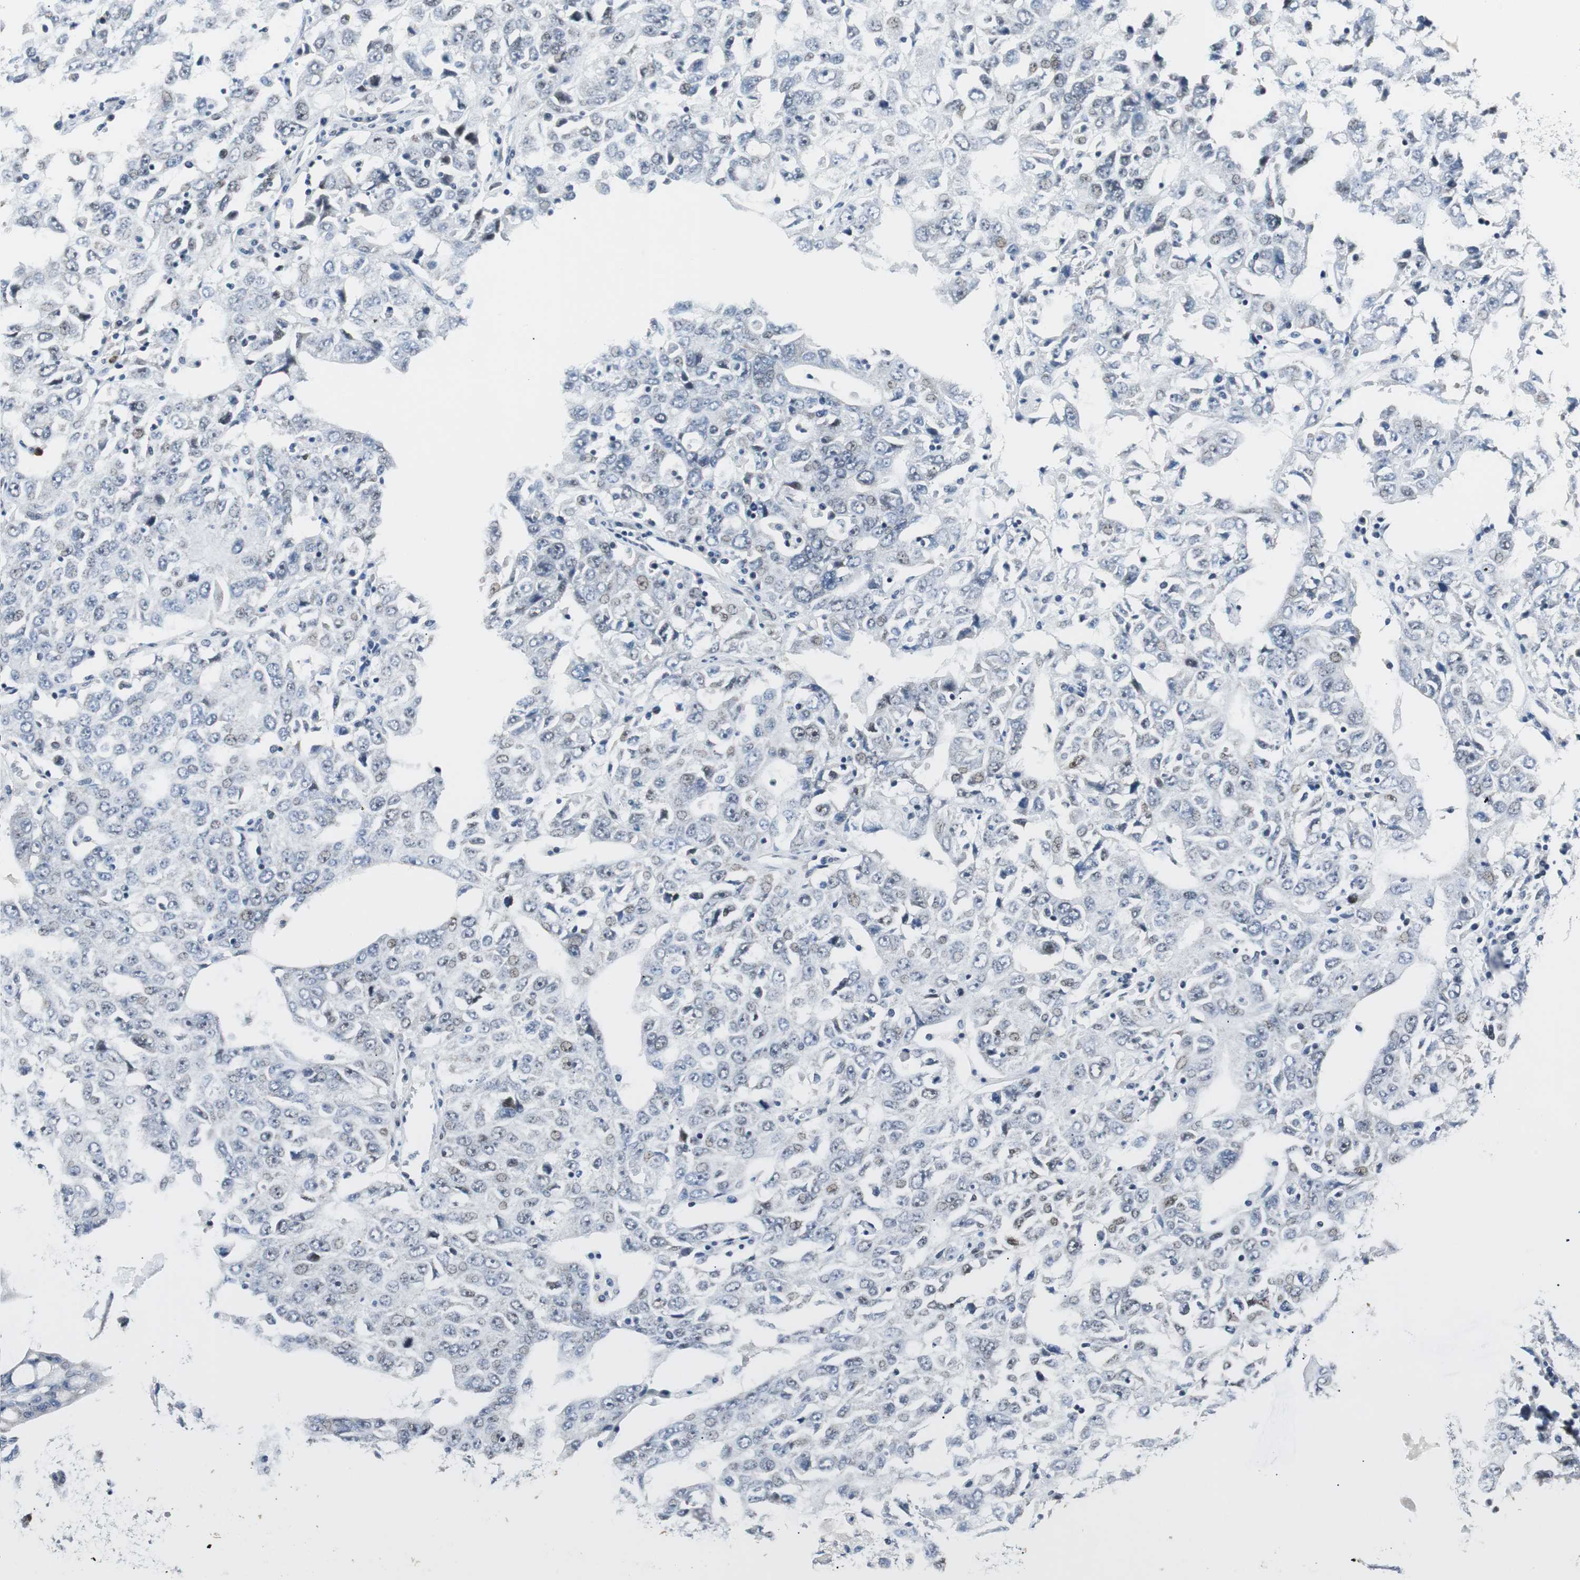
{"staining": {"intensity": "weak", "quantity": "25%-75%", "location": "nuclear"}, "tissue": "ovarian cancer", "cell_type": "Tumor cells", "image_type": "cancer", "snomed": [{"axis": "morphology", "description": "Cystadenocarcinoma, serous, NOS"}, {"axis": "topography", "description": "Ovary"}], "caption": "IHC image of ovarian cancer stained for a protein (brown), which reveals low levels of weak nuclear staining in approximately 25%-75% of tumor cells.", "gene": "MTA1", "patient": {"sex": "female", "age": 59}}